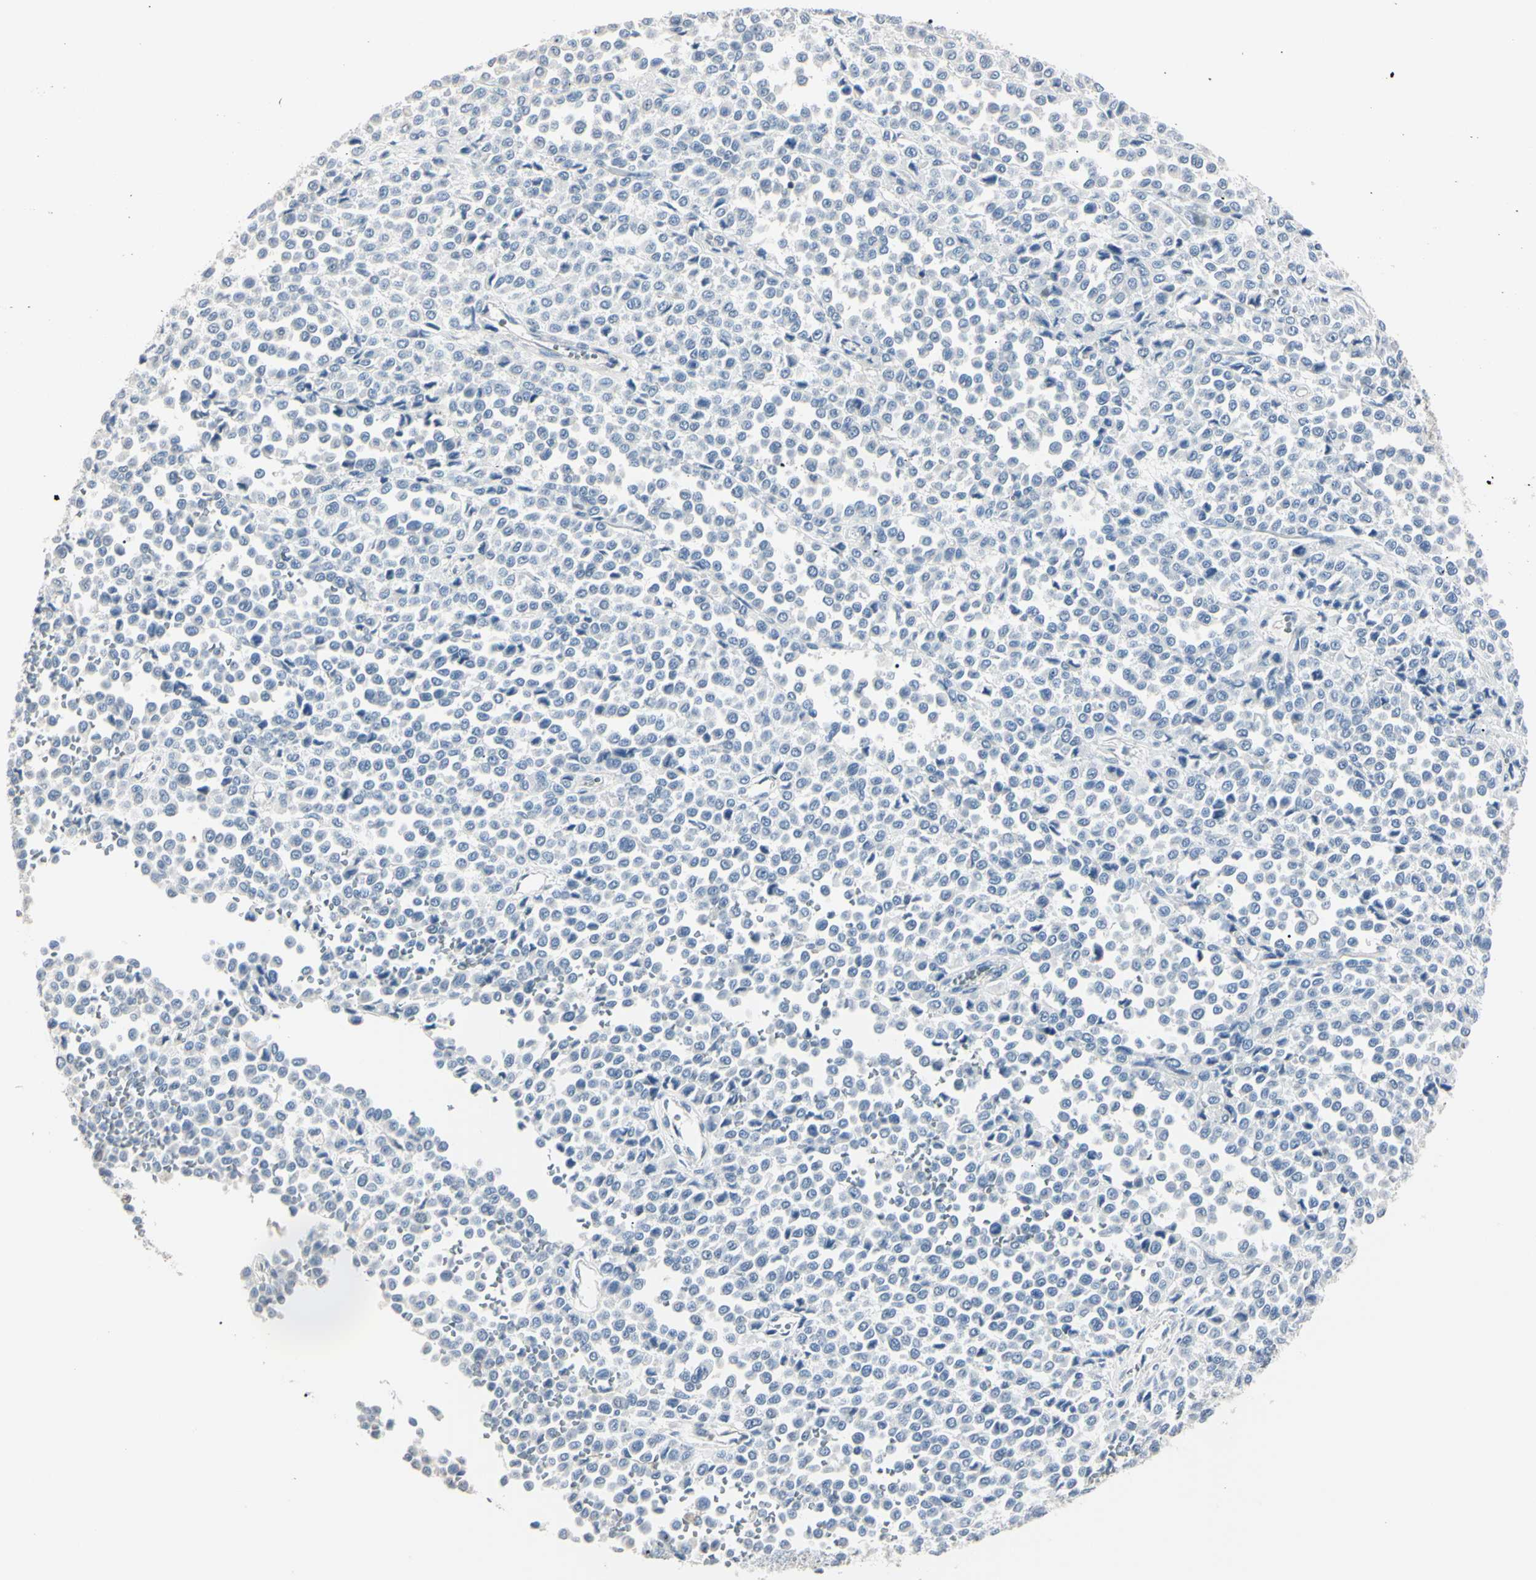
{"staining": {"intensity": "negative", "quantity": "none", "location": "none"}, "tissue": "melanoma", "cell_type": "Tumor cells", "image_type": "cancer", "snomed": [{"axis": "morphology", "description": "Malignant melanoma, Metastatic site"}, {"axis": "topography", "description": "Pancreas"}], "caption": "Tumor cells are negative for protein expression in human melanoma.", "gene": "AKR1C3", "patient": {"sex": "female", "age": 30}}